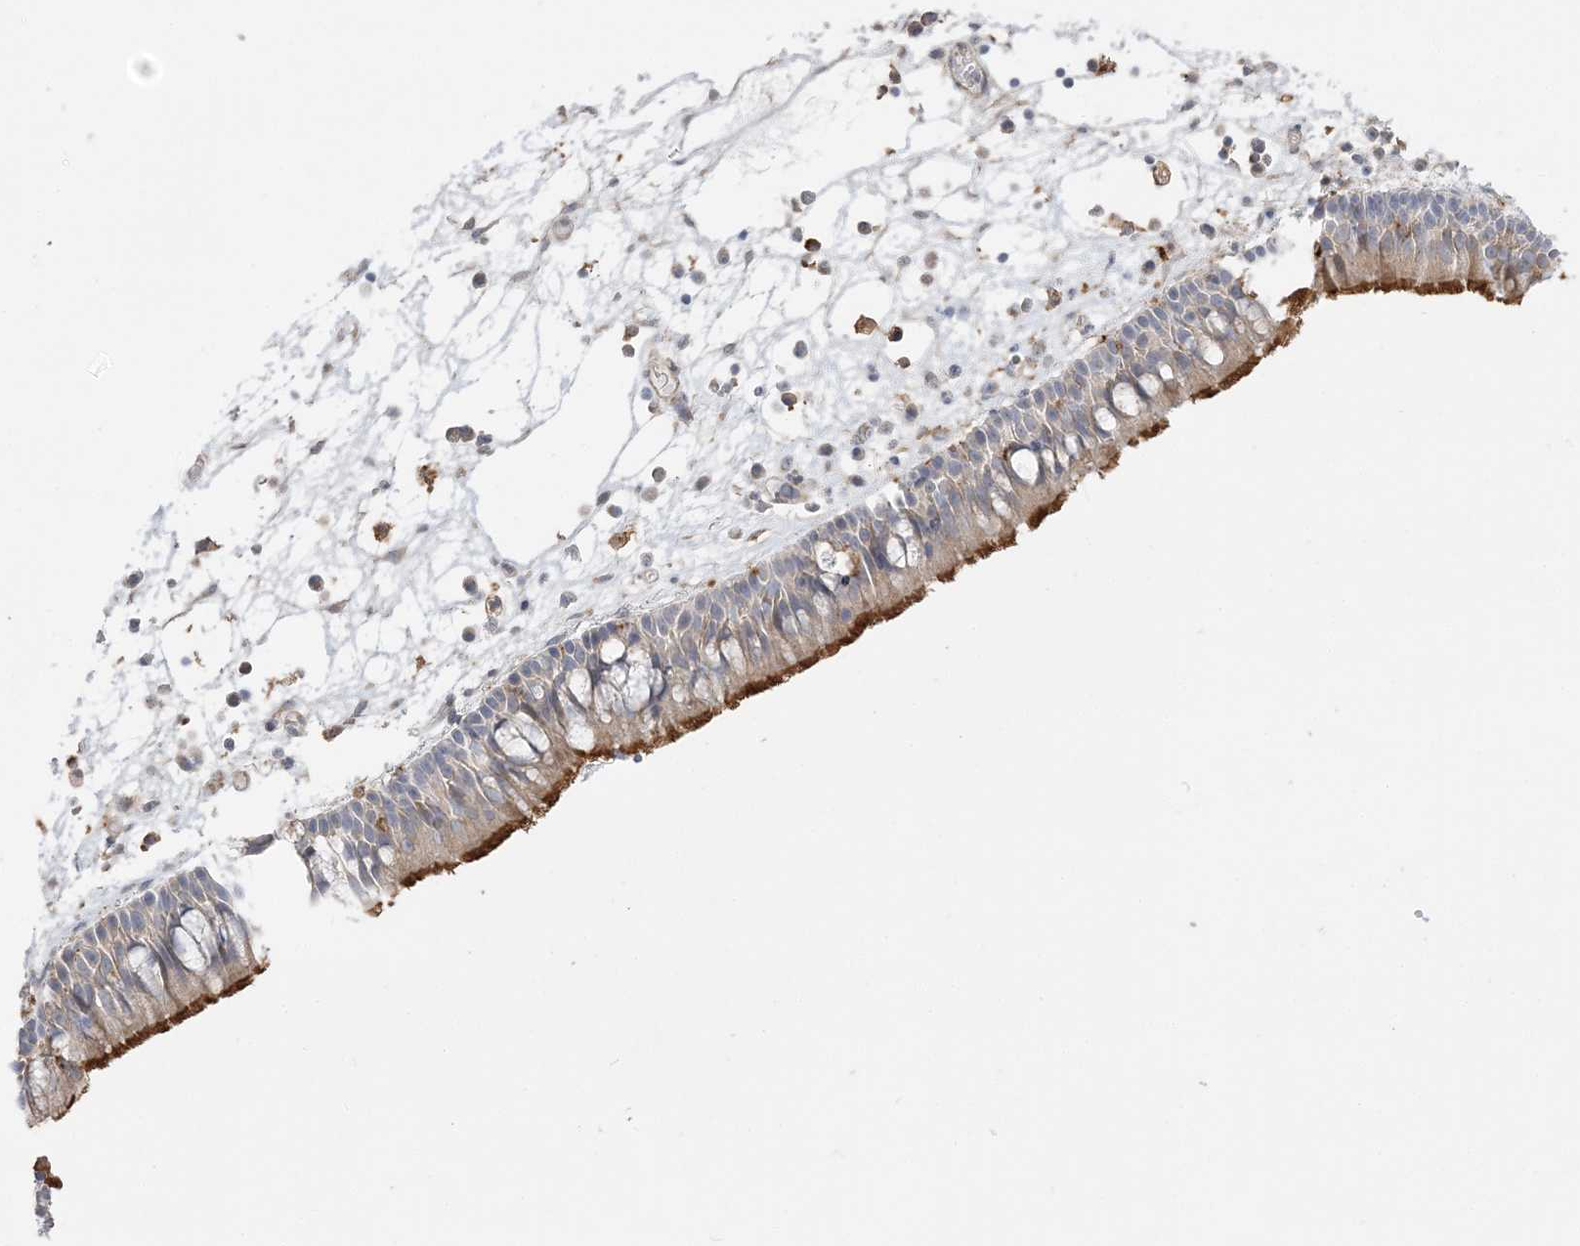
{"staining": {"intensity": "strong", "quantity": ">75%", "location": "cytoplasmic/membranous"}, "tissue": "nasopharynx", "cell_type": "Respiratory epithelial cells", "image_type": "normal", "snomed": [{"axis": "morphology", "description": "Normal tissue, NOS"}, {"axis": "morphology", "description": "Inflammation, NOS"}, {"axis": "morphology", "description": "Malignant melanoma, Metastatic site"}, {"axis": "topography", "description": "Nasopharynx"}], "caption": "Nasopharynx stained for a protein (brown) exhibits strong cytoplasmic/membranous positive staining in approximately >75% of respiratory epithelial cells.", "gene": "HAAO", "patient": {"sex": "male", "age": 70}}